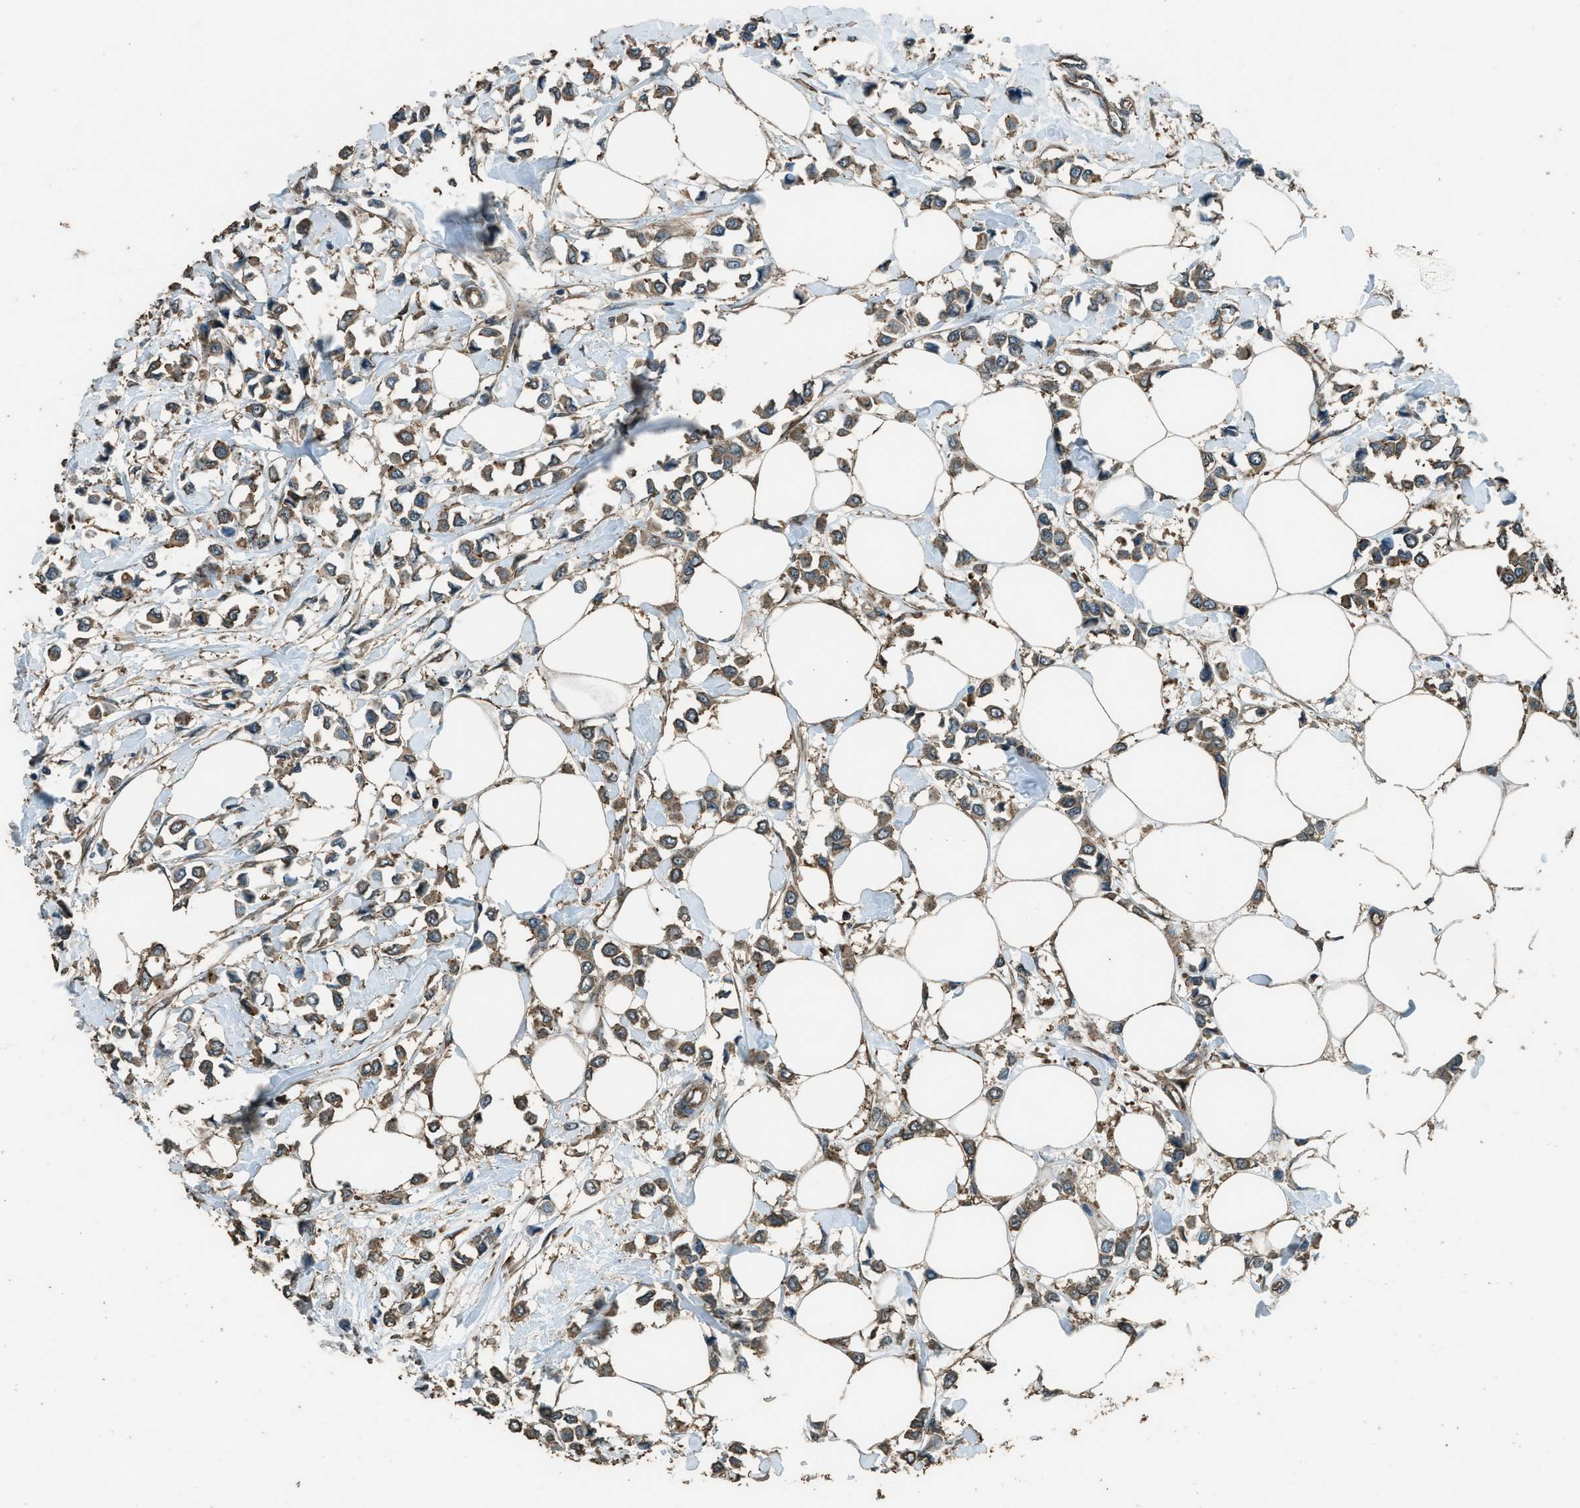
{"staining": {"intensity": "moderate", "quantity": ">75%", "location": "cytoplasmic/membranous"}, "tissue": "breast cancer", "cell_type": "Tumor cells", "image_type": "cancer", "snomed": [{"axis": "morphology", "description": "Lobular carcinoma"}, {"axis": "topography", "description": "Breast"}], "caption": "Immunohistochemistry (IHC) micrograph of neoplastic tissue: human lobular carcinoma (breast) stained using immunohistochemistry reveals medium levels of moderate protein expression localized specifically in the cytoplasmic/membranous of tumor cells, appearing as a cytoplasmic/membranous brown color.", "gene": "MARS1", "patient": {"sex": "female", "age": 51}}